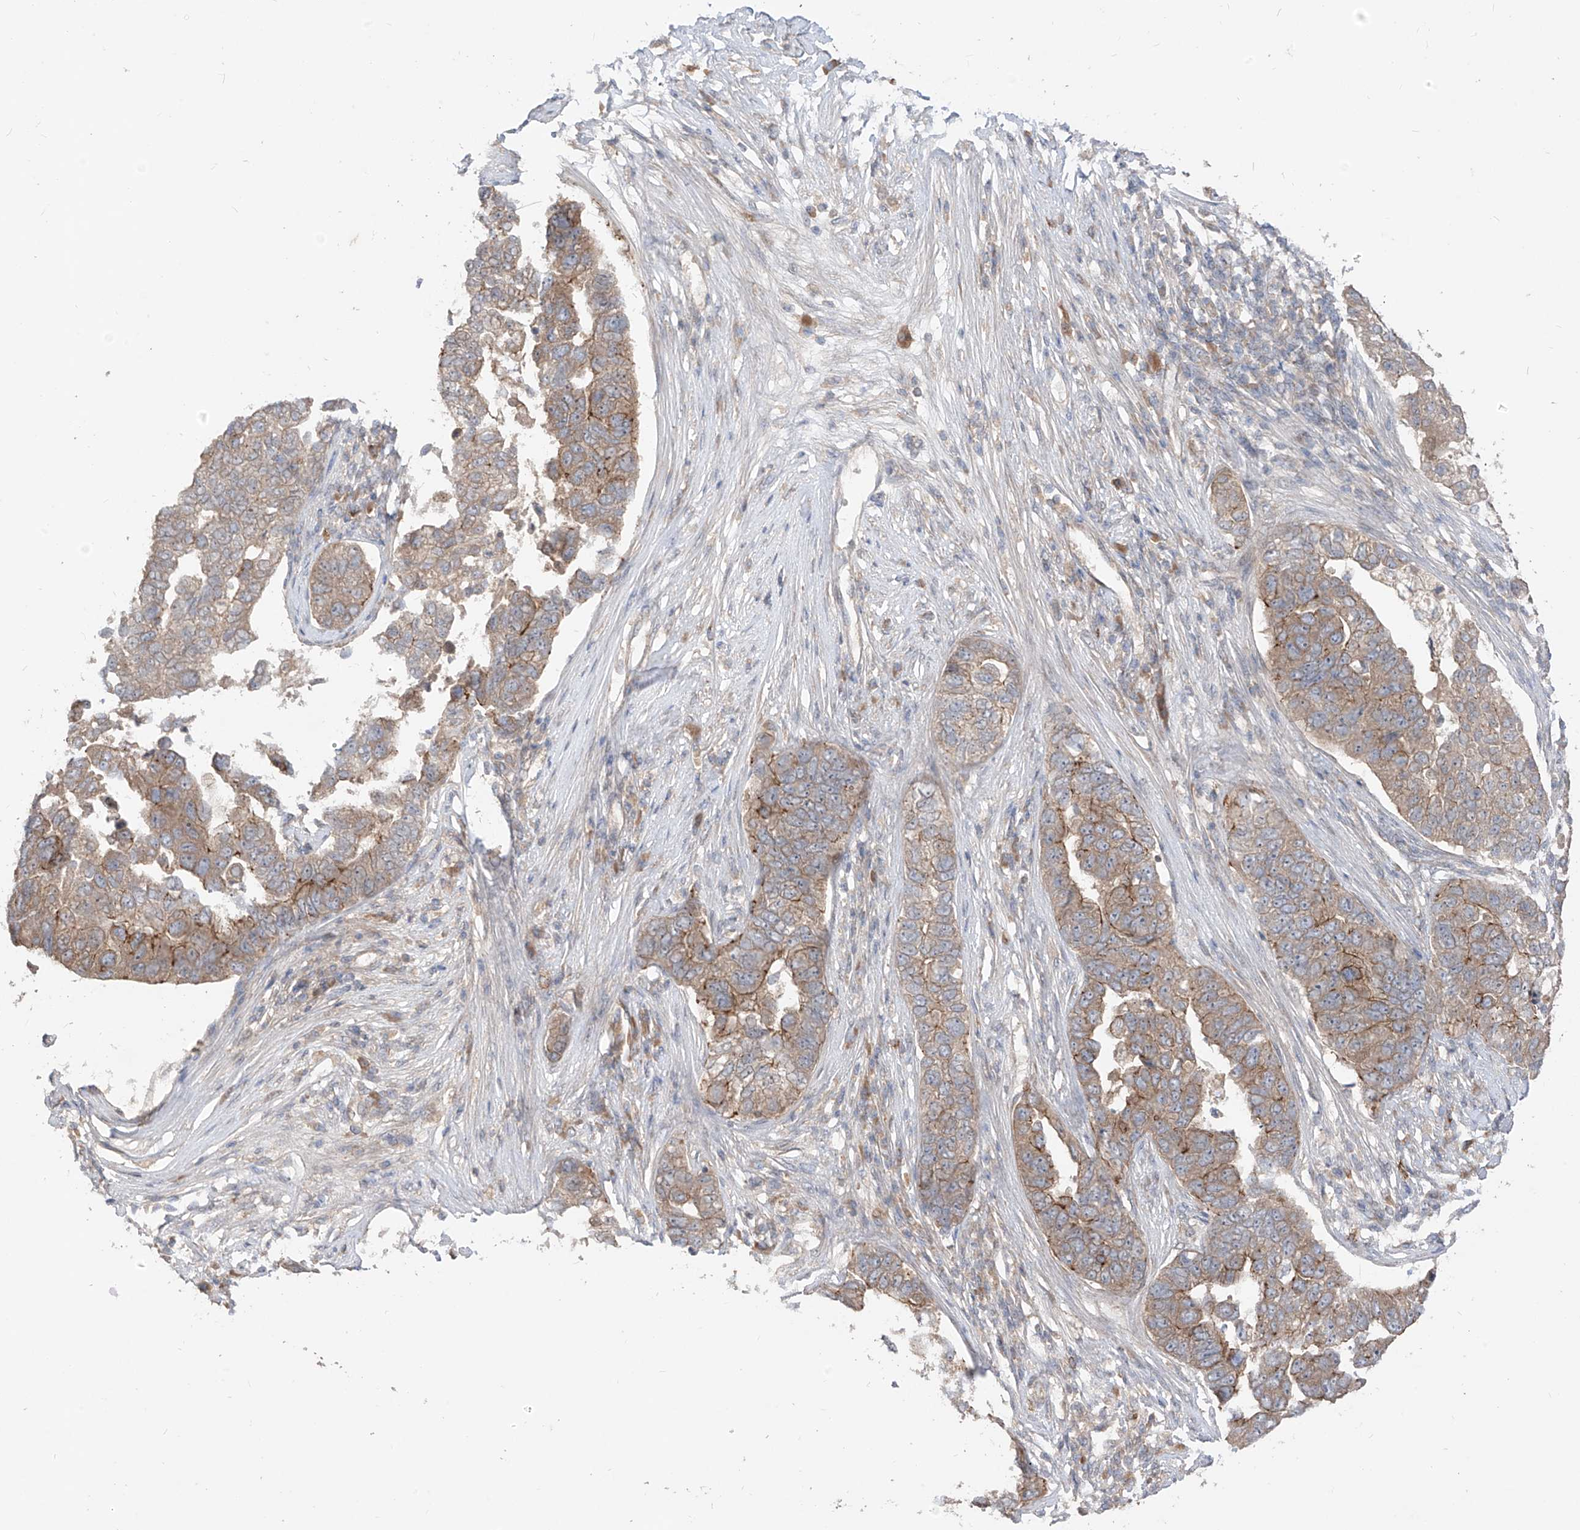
{"staining": {"intensity": "moderate", "quantity": "<25%", "location": "cytoplasmic/membranous"}, "tissue": "pancreatic cancer", "cell_type": "Tumor cells", "image_type": "cancer", "snomed": [{"axis": "morphology", "description": "Adenocarcinoma, NOS"}, {"axis": "topography", "description": "Pancreas"}], "caption": "Pancreatic adenocarcinoma stained for a protein exhibits moderate cytoplasmic/membranous positivity in tumor cells. The staining was performed using DAB to visualize the protein expression in brown, while the nuclei were stained in blue with hematoxylin (Magnification: 20x).", "gene": "MTUS2", "patient": {"sex": "female", "age": 61}}